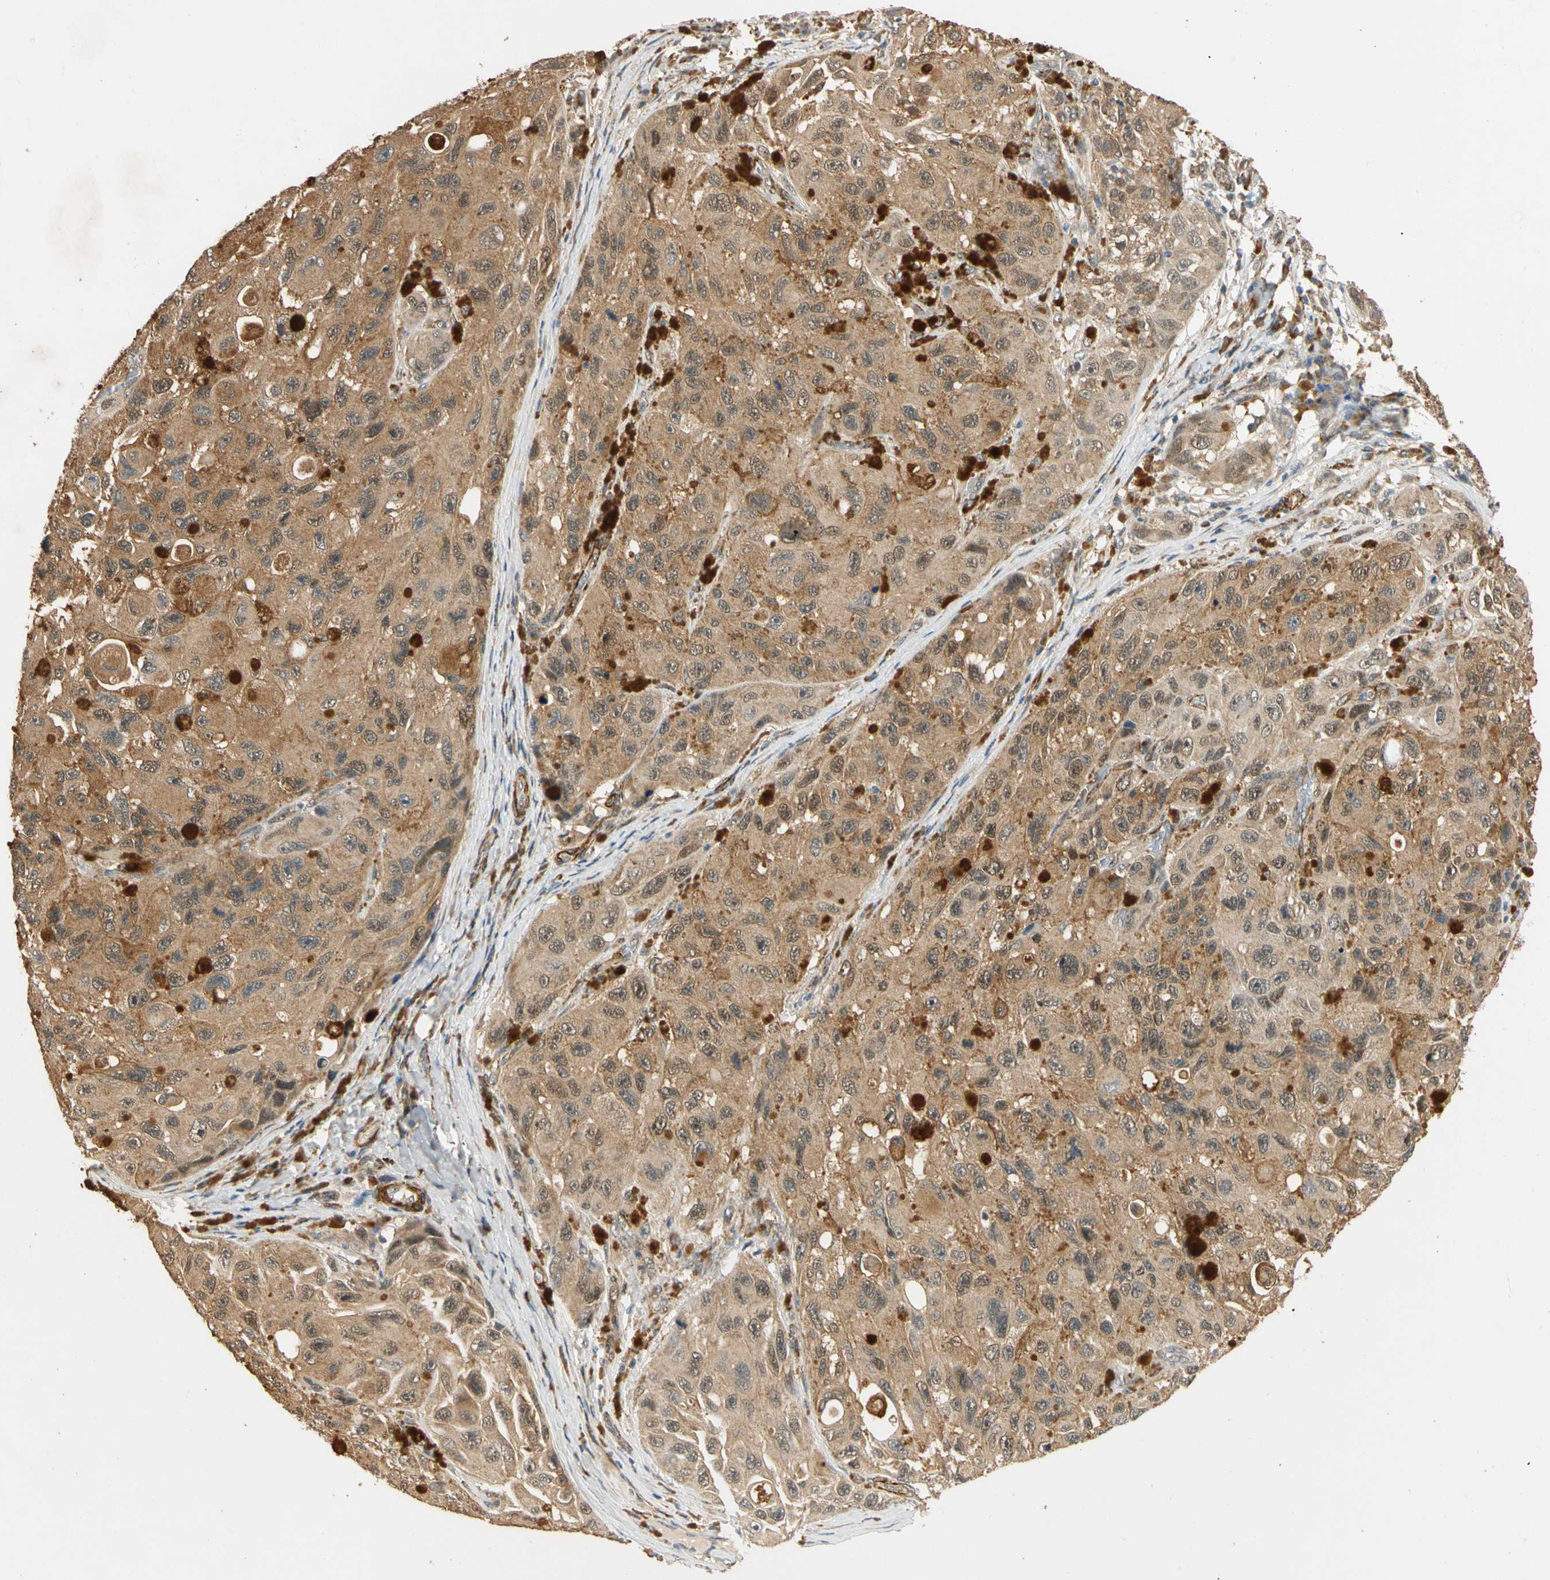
{"staining": {"intensity": "strong", "quantity": ">75%", "location": "cytoplasmic/membranous,nuclear"}, "tissue": "melanoma", "cell_type": "Tumor cells", "image_type": "cancer", "snomed": [{"axis": "morphology", "description": "Malignant melanoma, NOS"}, {"axis": "topography", "description": "Skin"}], "caption": "An immunohistochemistry image of tumor tissue is shown. Protein staining in brown shows strong cytoplasmic/membranous and nuclear positivity in melanoma within tumor cells.", "gene": "QSER1", "patient": {"sex": "female", "age": 73}}